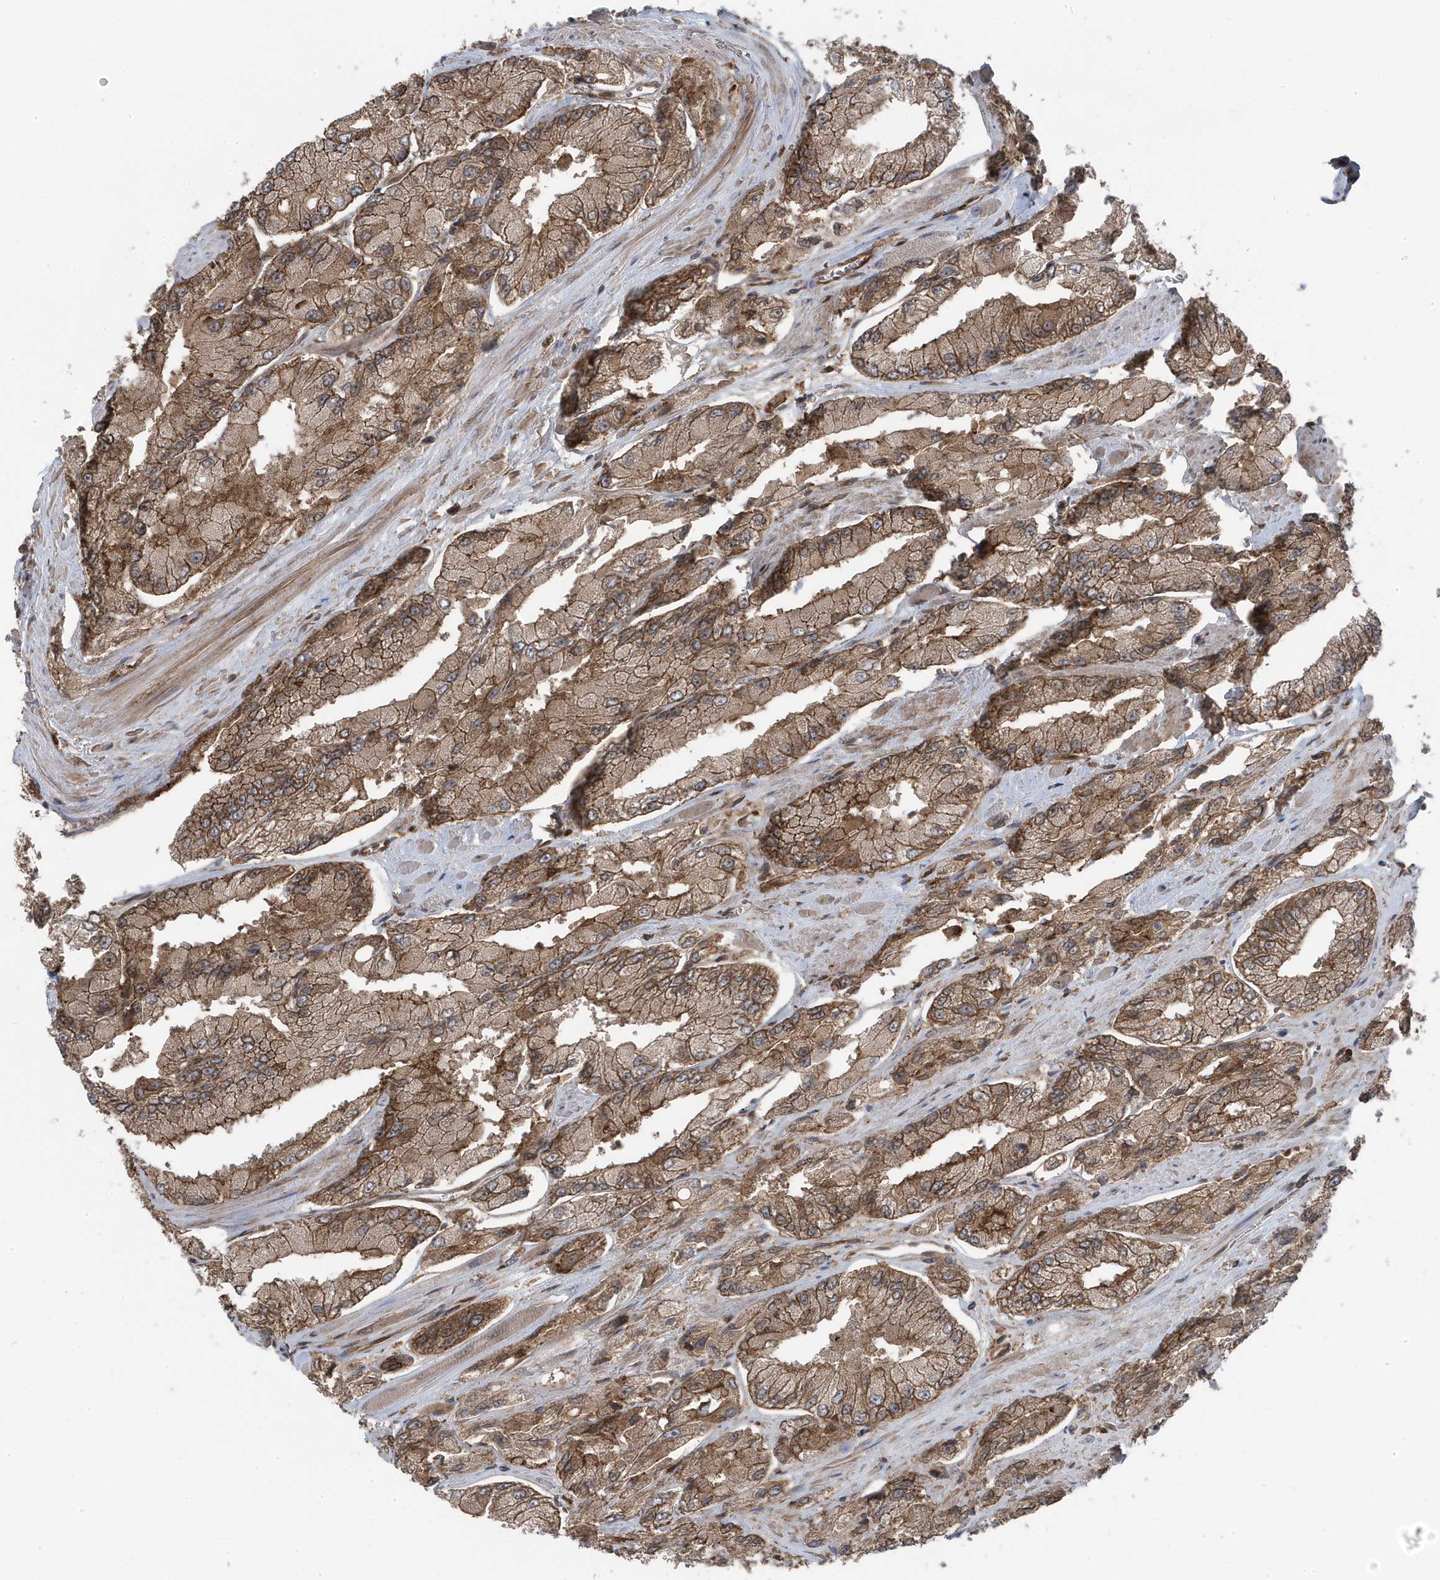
{"staining": {"intensity": "moderate", "quantity": ">75%", "location": "cytoplasmic/membranous"}, "tissue": "prostate cancer", "cell_type": "Tumor cells", "image_type": "cancer", "snomed": [{"axis": "morphology", "description": "Adenocarcinoma, High grade"}, {"axis": "topography", "description": "Prostate"}], "caption": "Tumor cells show medium levels of moderate cytoplasmic/membranous positivity in about >75% of cells in human adenocarcinoma (high-grade) (prostate). The protein is stained brown, and the nuclei are stained in blue (DAB (3,3'-diaminobenzidine) IHC with brightfield microscopy, high magnification).", "gene": "MAPK1IP1L", "patient": {"sex": "male", "age": 58}}